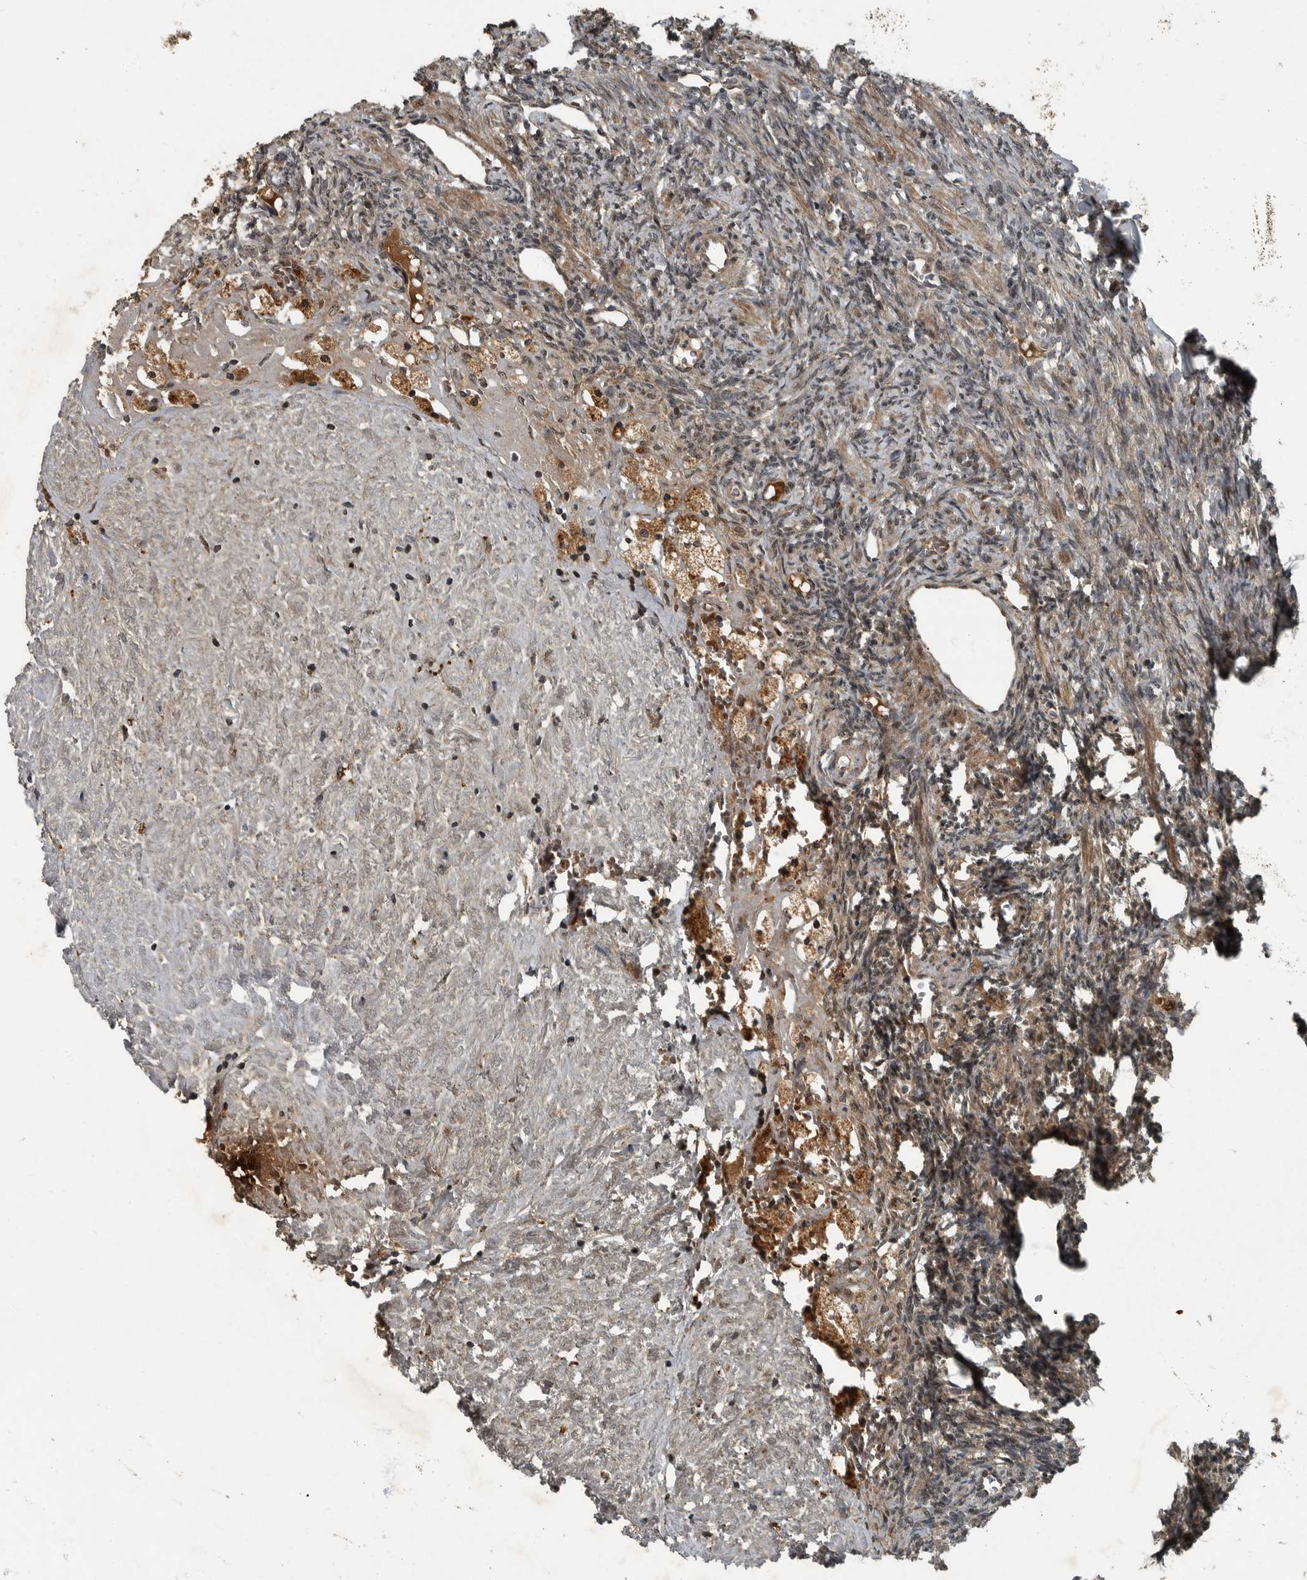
{"staining": {"intensity": "moderate", "quantity": ">75%", "location": "cytoplasmic/membranous,nuclear"}, "tissue": "ovary", "cell_type": "Follicle cells", "image_type": "normal", "snomed": [{"axis": "morphology", "description": "Normal tissue, NOS"}, {"axis": "topography", "description": "Ovary"}], "caption": "Immunohistochemical staining of benign human ovary displays moderate cytoplasmic/membranous,nuclear protein positivity in approximately >75% of follicle cells. (DAB IHC with brightfield microscopy, high magnification).", "gene": "FOXO1", "patient": {"sex": "female", "age": 41}}